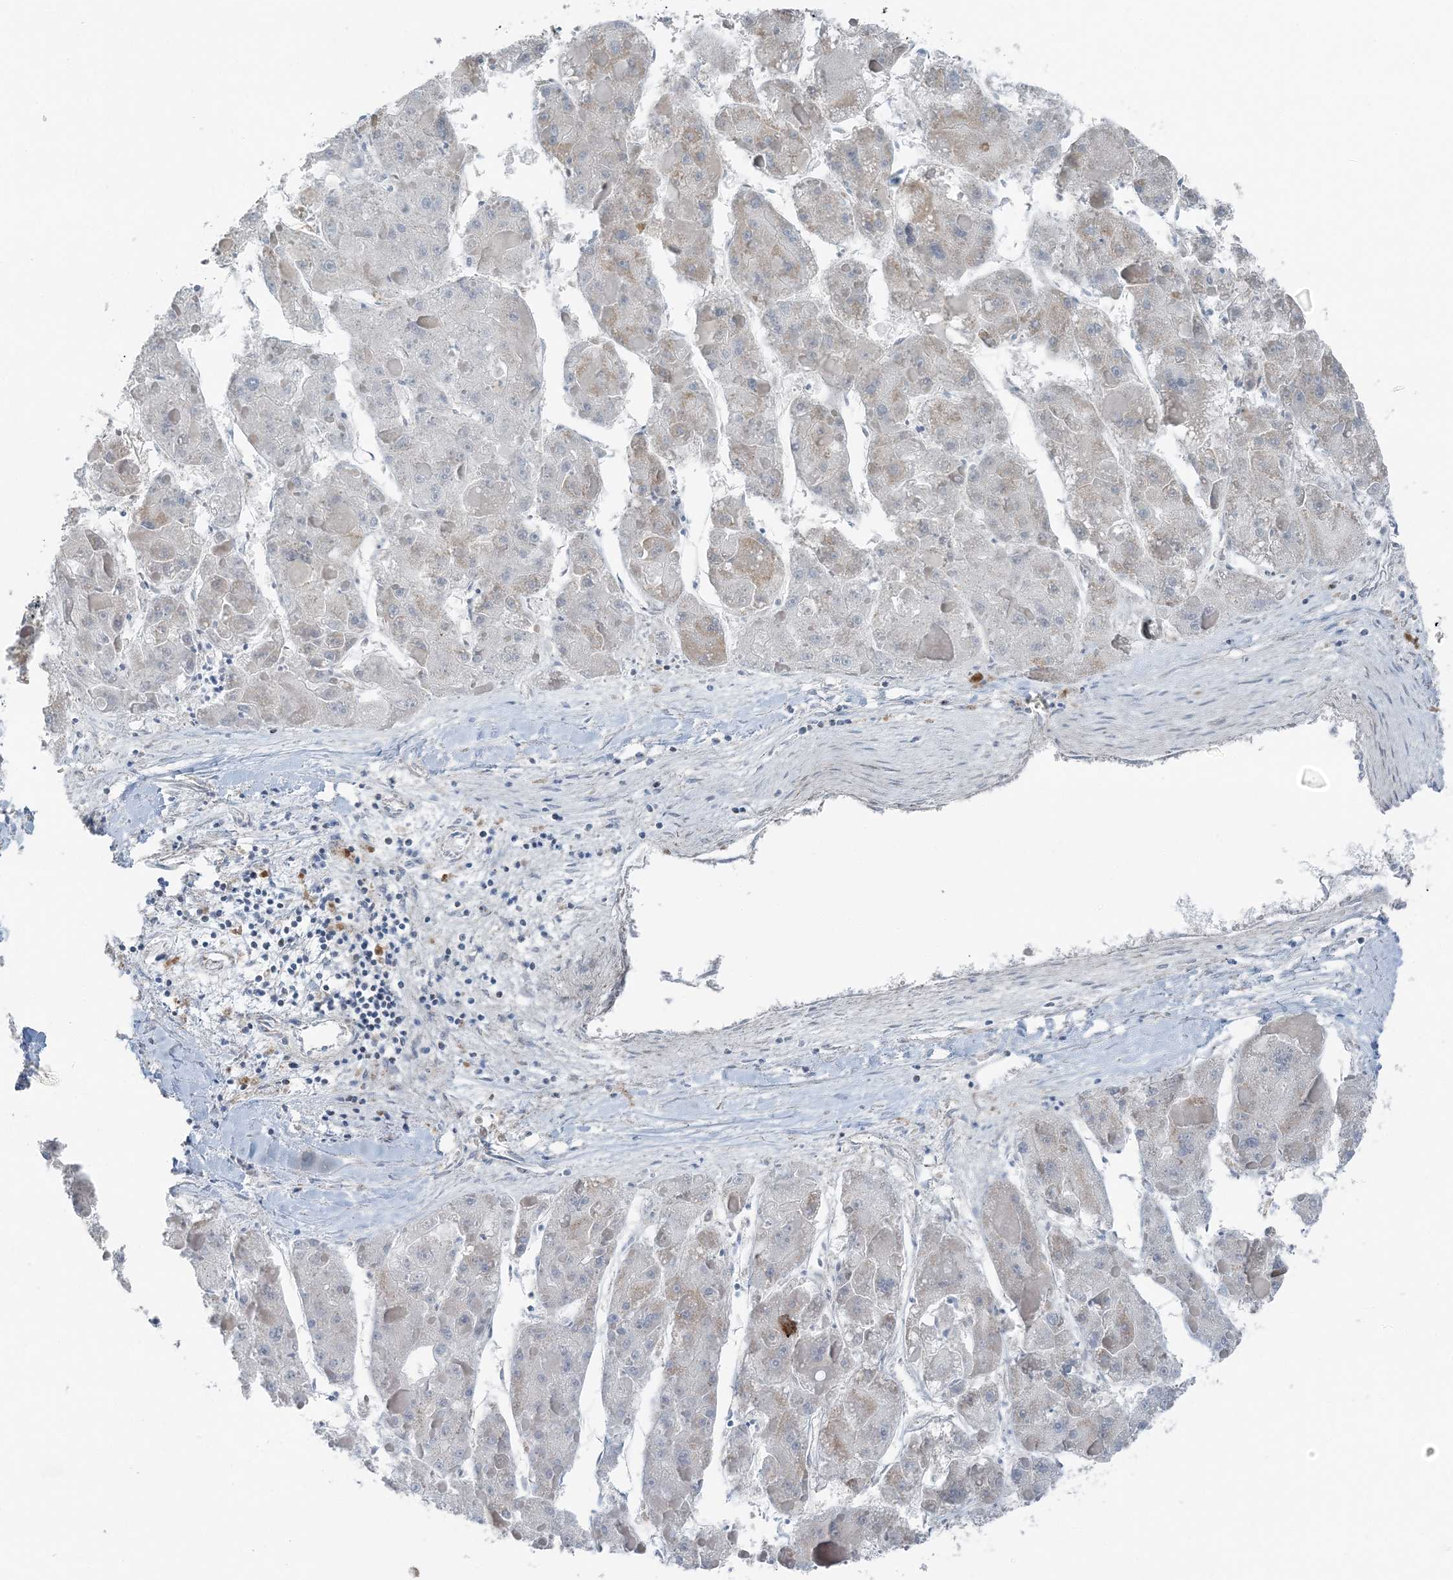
{"staining": {"intensity": "negative", "quantity": "none", "location": "none"}, "tissue": "liver cancer", "cell_type": "Tumor cells", "image_type": "cancer", "snomed": [{"axis": "morphology", "description": "Carcinoma, Hepatocellular, NOS"}, {"axis": "topography", "description": "Liver"}], "caption": "IHC micrograph of neoplastic tissue: hepatocellular carcinoma (liver) stained with DAB reveals no significant protein staining in tumor cells.", "gene": "SLC22A16", "patient": {"sex": "female", "age": 73}}